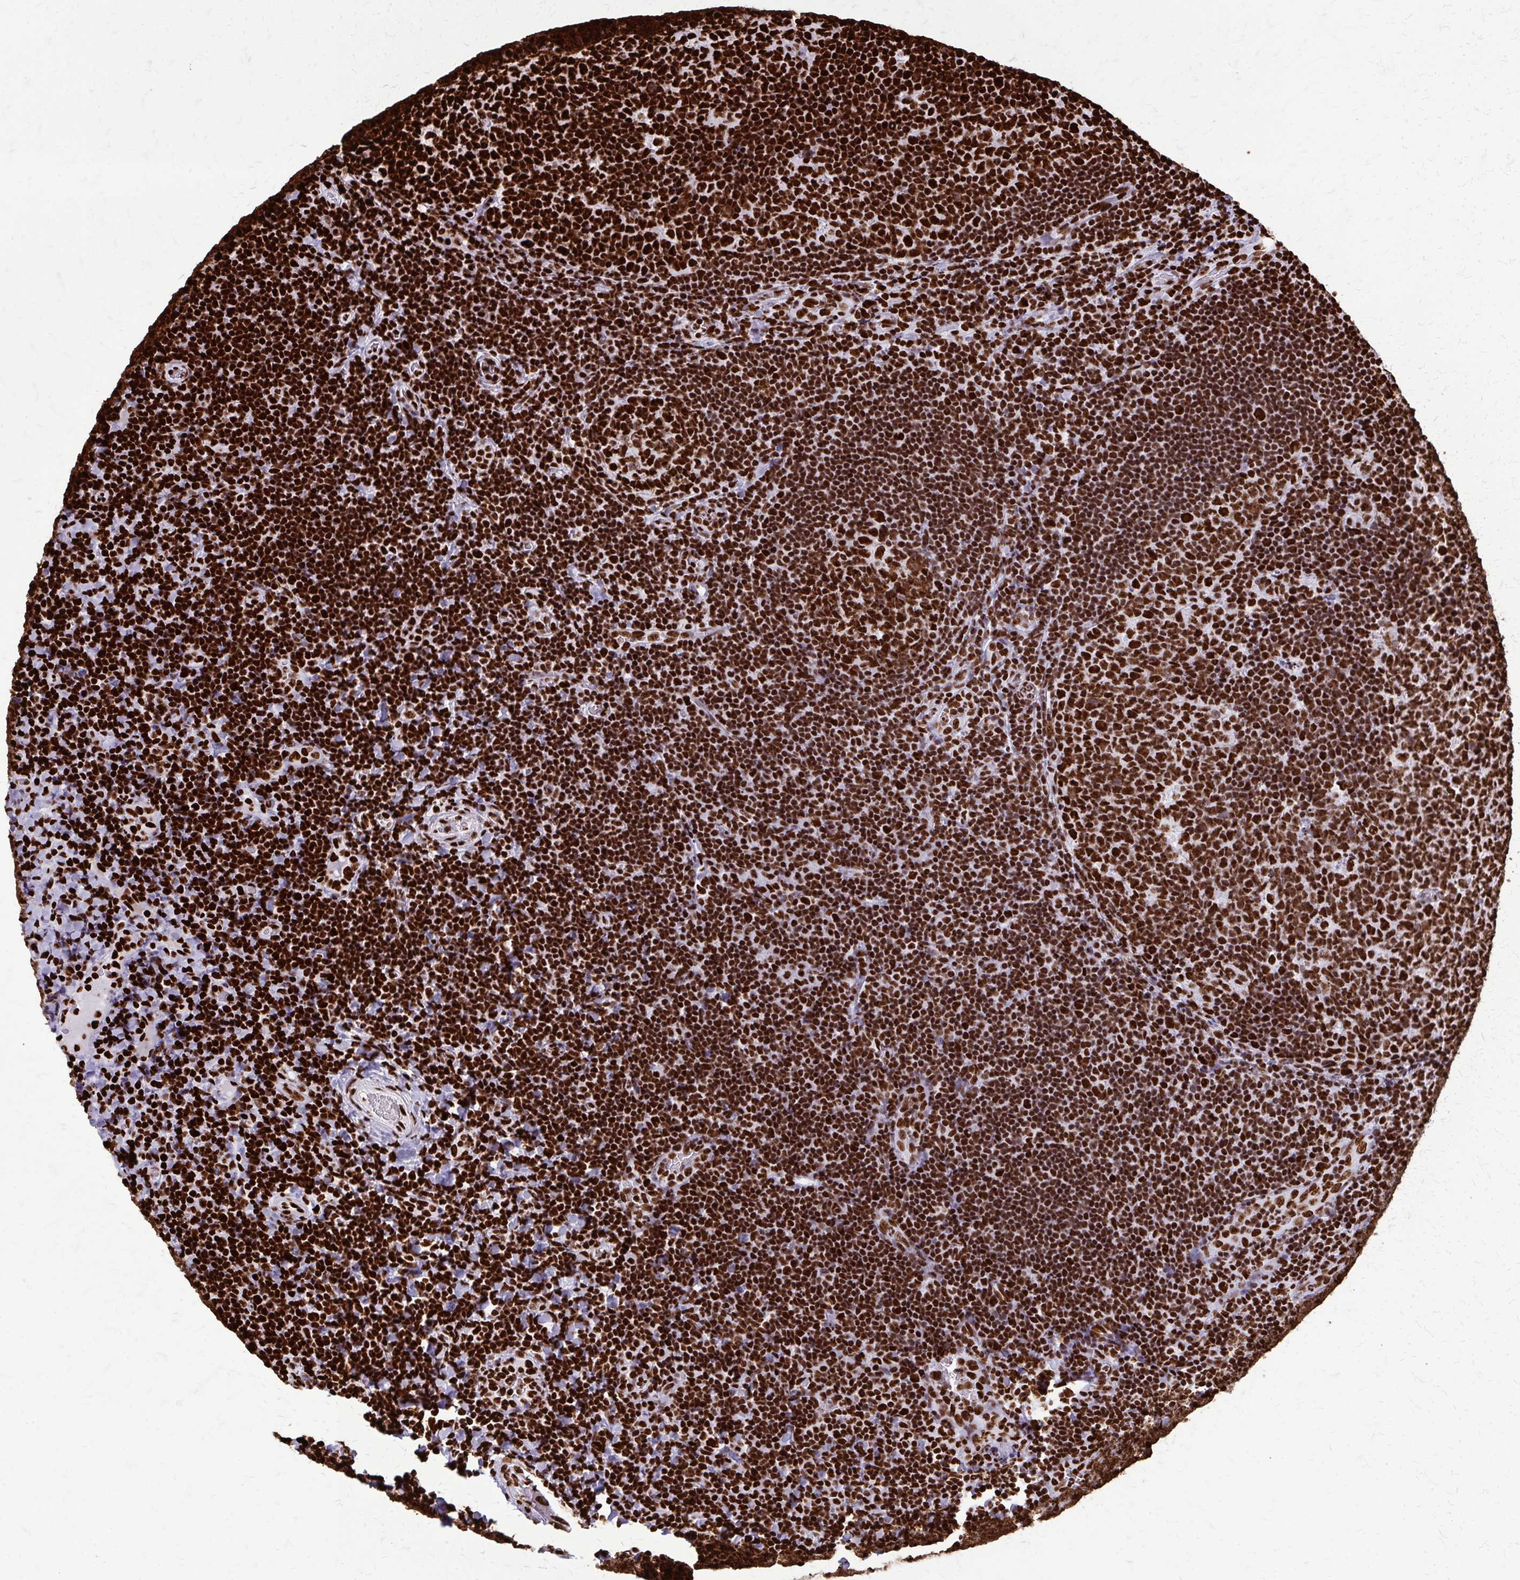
{"staining": {"intensity": "strong", "quantity": ">75%", "location": "nuclear"}, "tissue": "tonsil", "cell_type": "Germinal center cells", "image_type": "normal", "snomed": [{"axis": "morphology", "description": "Normal tissue, NOS"}, {"axis": "topography", "description": "Tonsil"}], "caption": "Protein expression analysis of benign tonsil exhibits strong nuclear staining in about >75% of germinal center cells.", "gene": "SFPQ", "patient": {"sex": "male", "age": 17}}